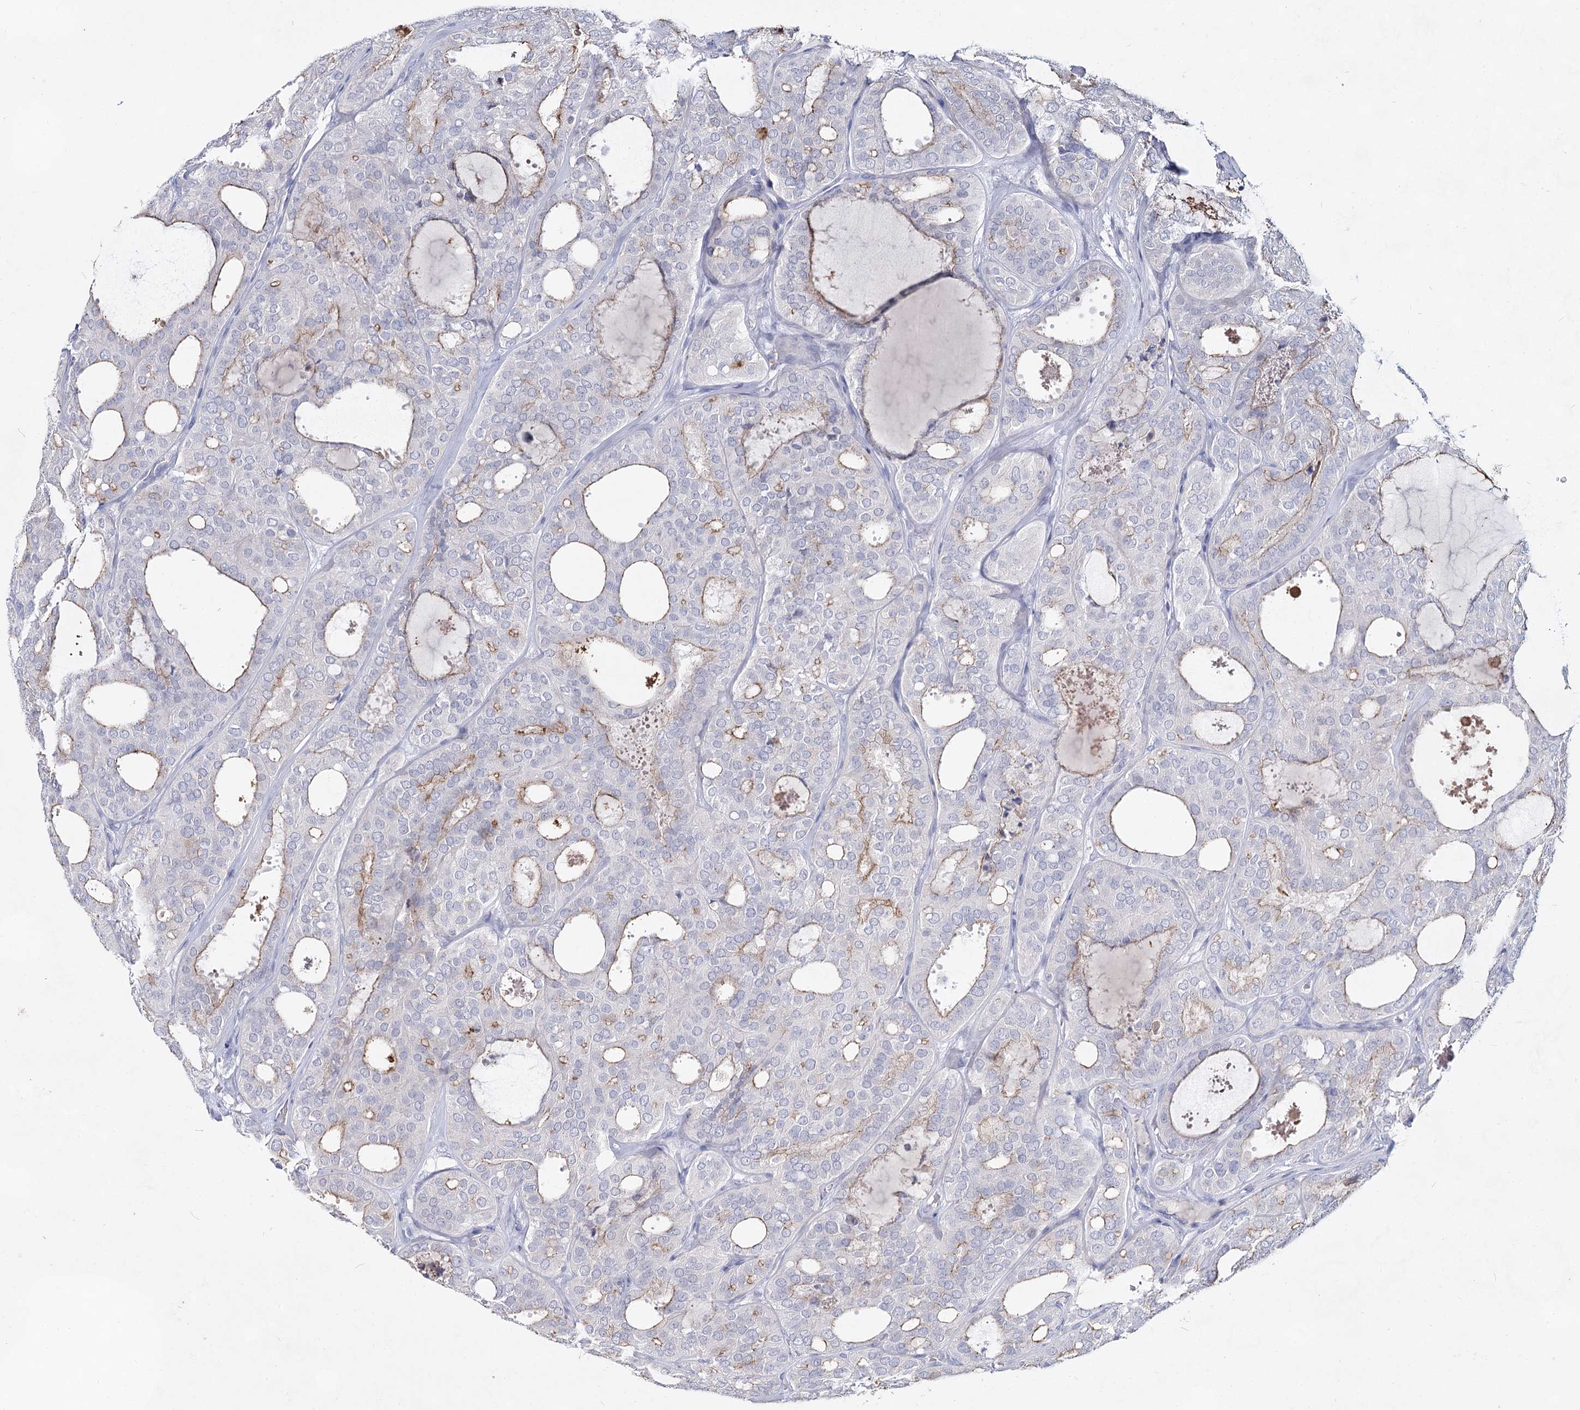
{"staining": {"intensity": "weak", "quantity": "<25%", "location": "cytoplasmic/membranous"}, "tissue": "thyroid cancer", "cell_type": "Tumor cells", "image_type": "cancer", "snomed": [{"axis": "morphology", "description": "Follicular adenoma carcinoma, NOS"}, {"axis": "topography", "description": "Thyroid gland"}], "caption": "Thyroid cancer (follicular adenoma carcinoma) was stained to show a protein in brown. There is no significant expression in tumor cells.", "gene": "CCDC73", "patient": {"sex": "male", "age": 75}}